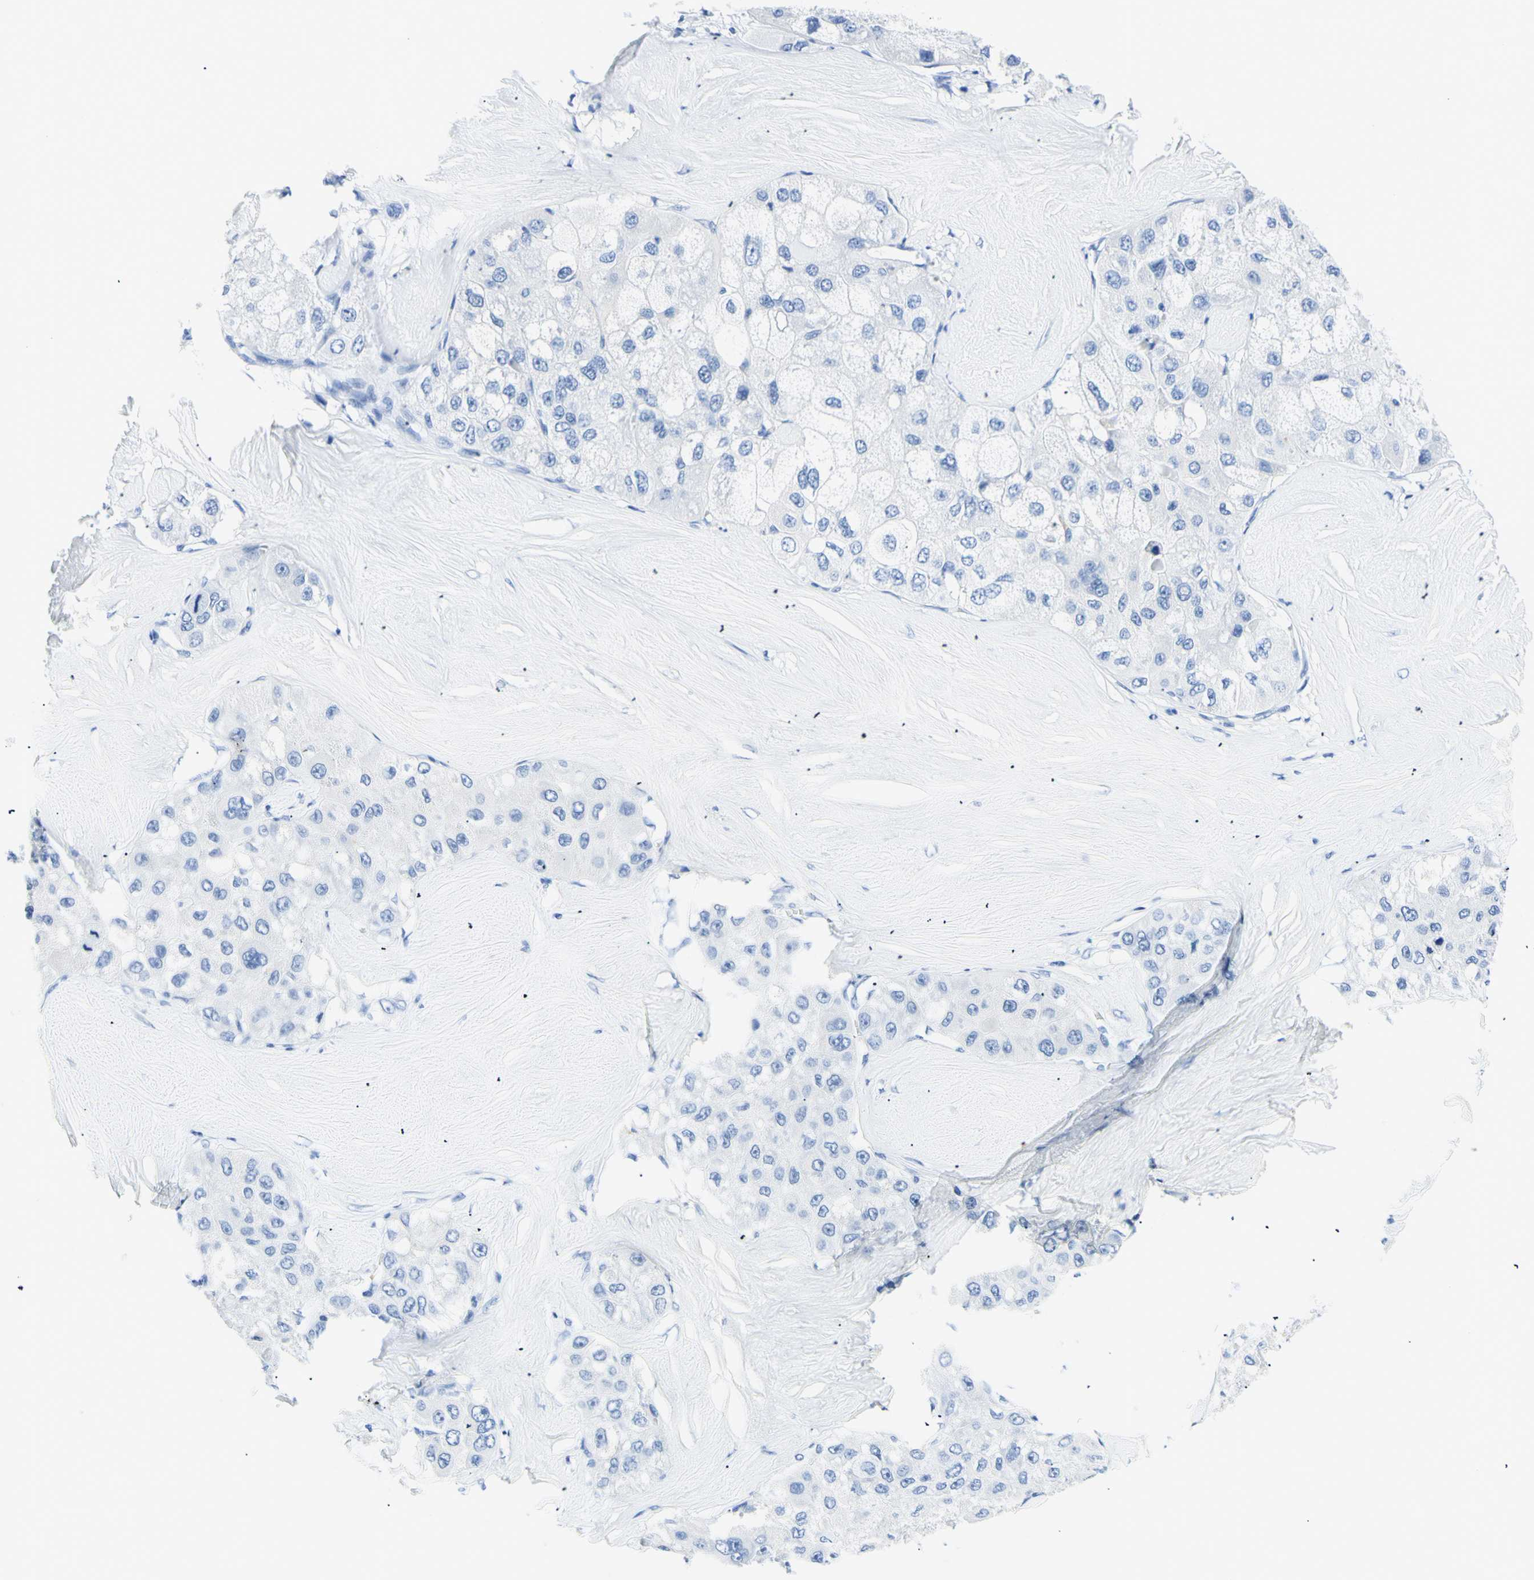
{"staining": {"intensity": "negative", "quantity": "none", "location": "none"}, "tissue": "liver cancer", "cell_type": "Tumor cells", "image_type": "cancer", "snomed": [{"axis": "morphology", "description": "Carcinoma, Hepatocellular, NOS"}, {"axis": "topography", "description": "Liver"}], "caption": "Tumor cells are negative for protein expression in human liver hepatocellular carcinoma.", "gene": "MYH2", "patient": {"sex": "male", "age": 80}}